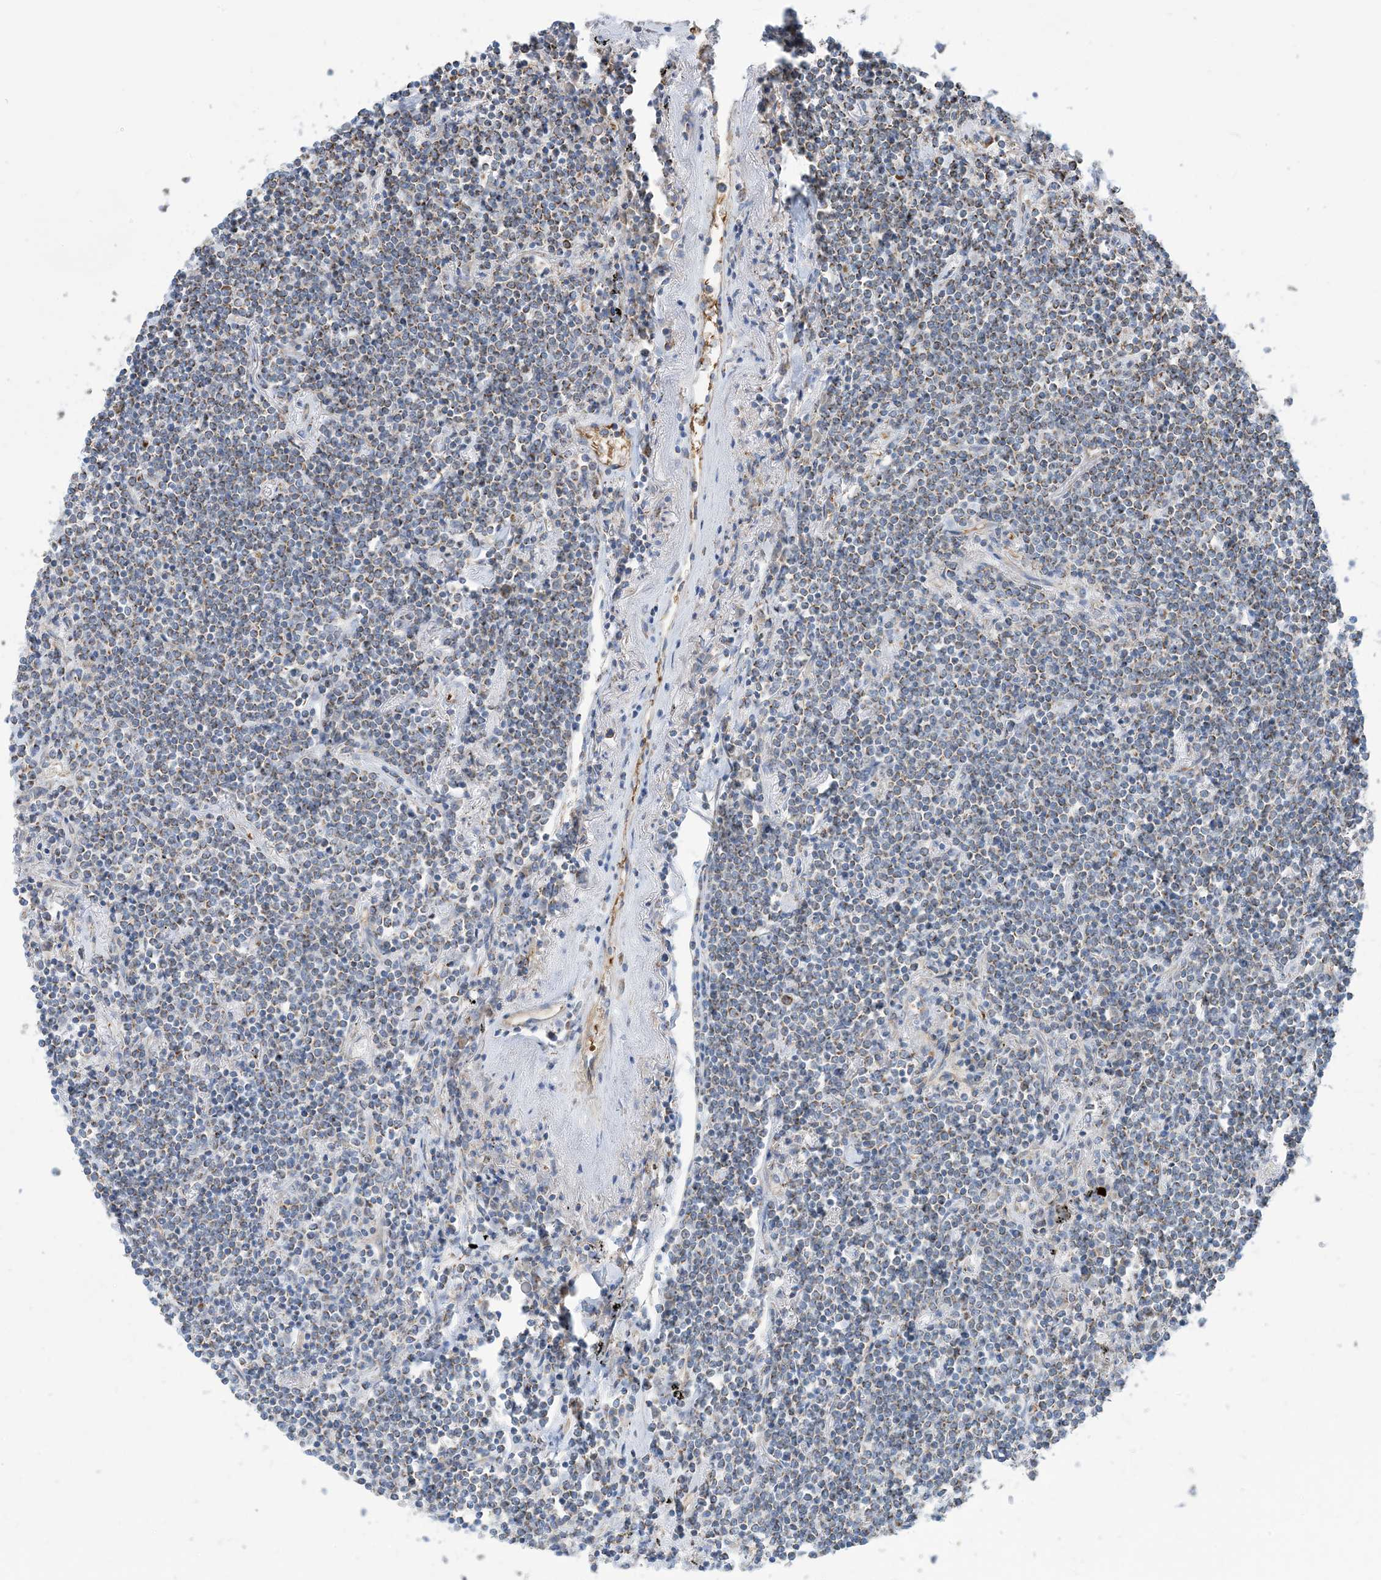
{"staining": {"intensity": "moderate", "quantity": "<25%", "location": "cytoplasmic/membranous"}, "tissue": "lymphoma", "cell_type": "Tumor cells", "image_type": "cancer", "snomed": [{"axis": "morphology", "description": "Malignant lymphoma, non-Hodgkin's type, Low grade"}, {"axis": "topography", "description": "Lung"}], "caption": "This is a histology image of immunohistochemistry (IHC) staining of malignant lymphoma, non-Hodgkin's type (low-grade), which shows moderate staining in the cytoplasmic/membranous of tumor cells.", "gene": "PHOSPHO2", "patient": {"sex": "female", "age": 71}}